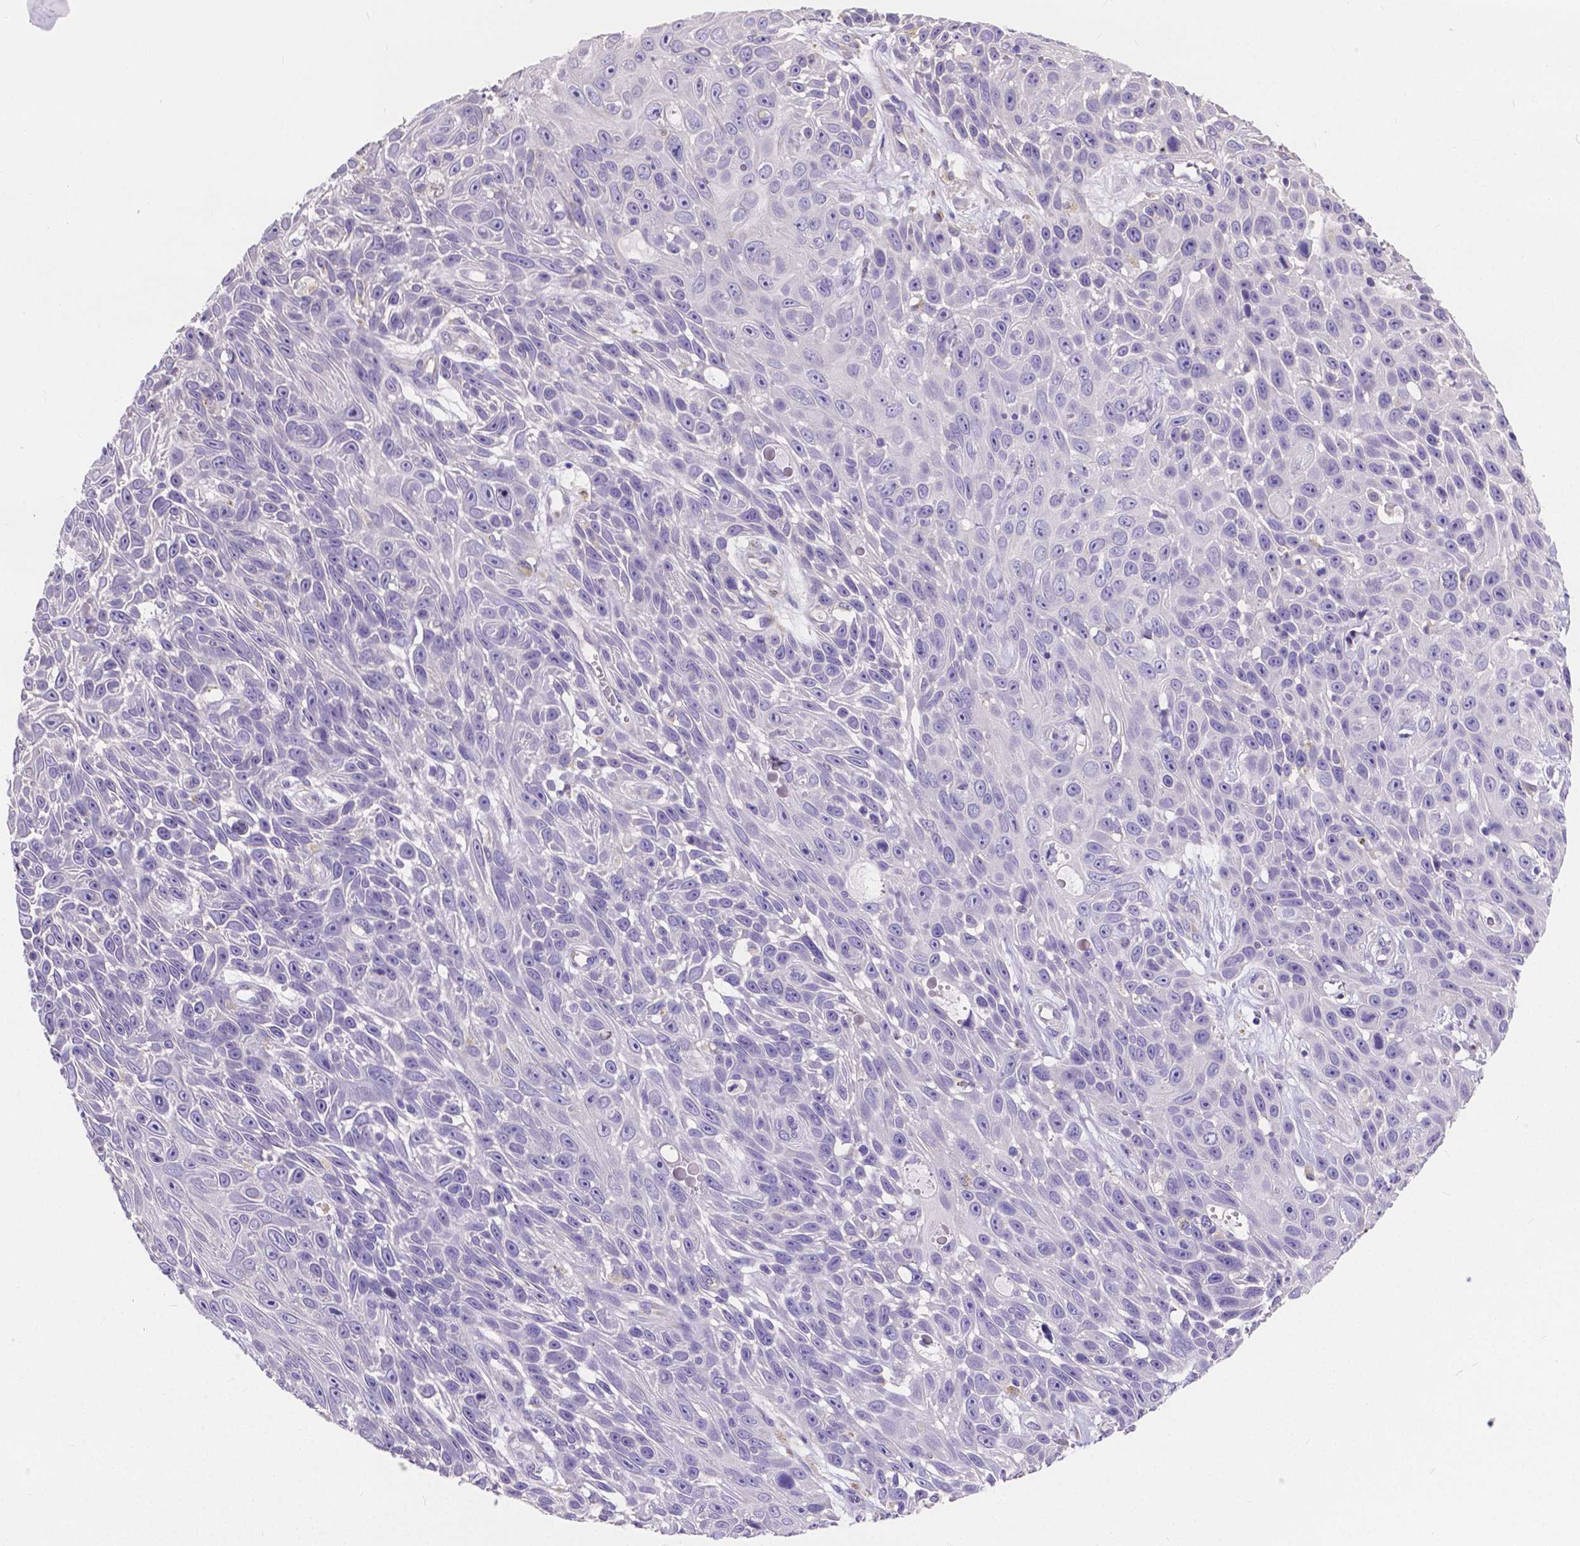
{"staining": {"intensity": "negative", "quantity": "none", "location": "none"}, "tissue": "skin cancer", "cell_type": "Tumor cells", "image_type": "cancer", "snomed": [{"axis": "morphology", "description": "Squamous cell carcinoma, NOS"}, {"axis": "topography", "description": "Skin"}], "caption": "High power microscopy micrograph of an immunohistochemistry (IHC) micrograph of skin cancer, revealing no significant positivity in tumor cells. (DAB IHC with hematoxylin counter stain).", "gene": "ATP6V1D", "patient": {"sex": "male", "age": 82}}